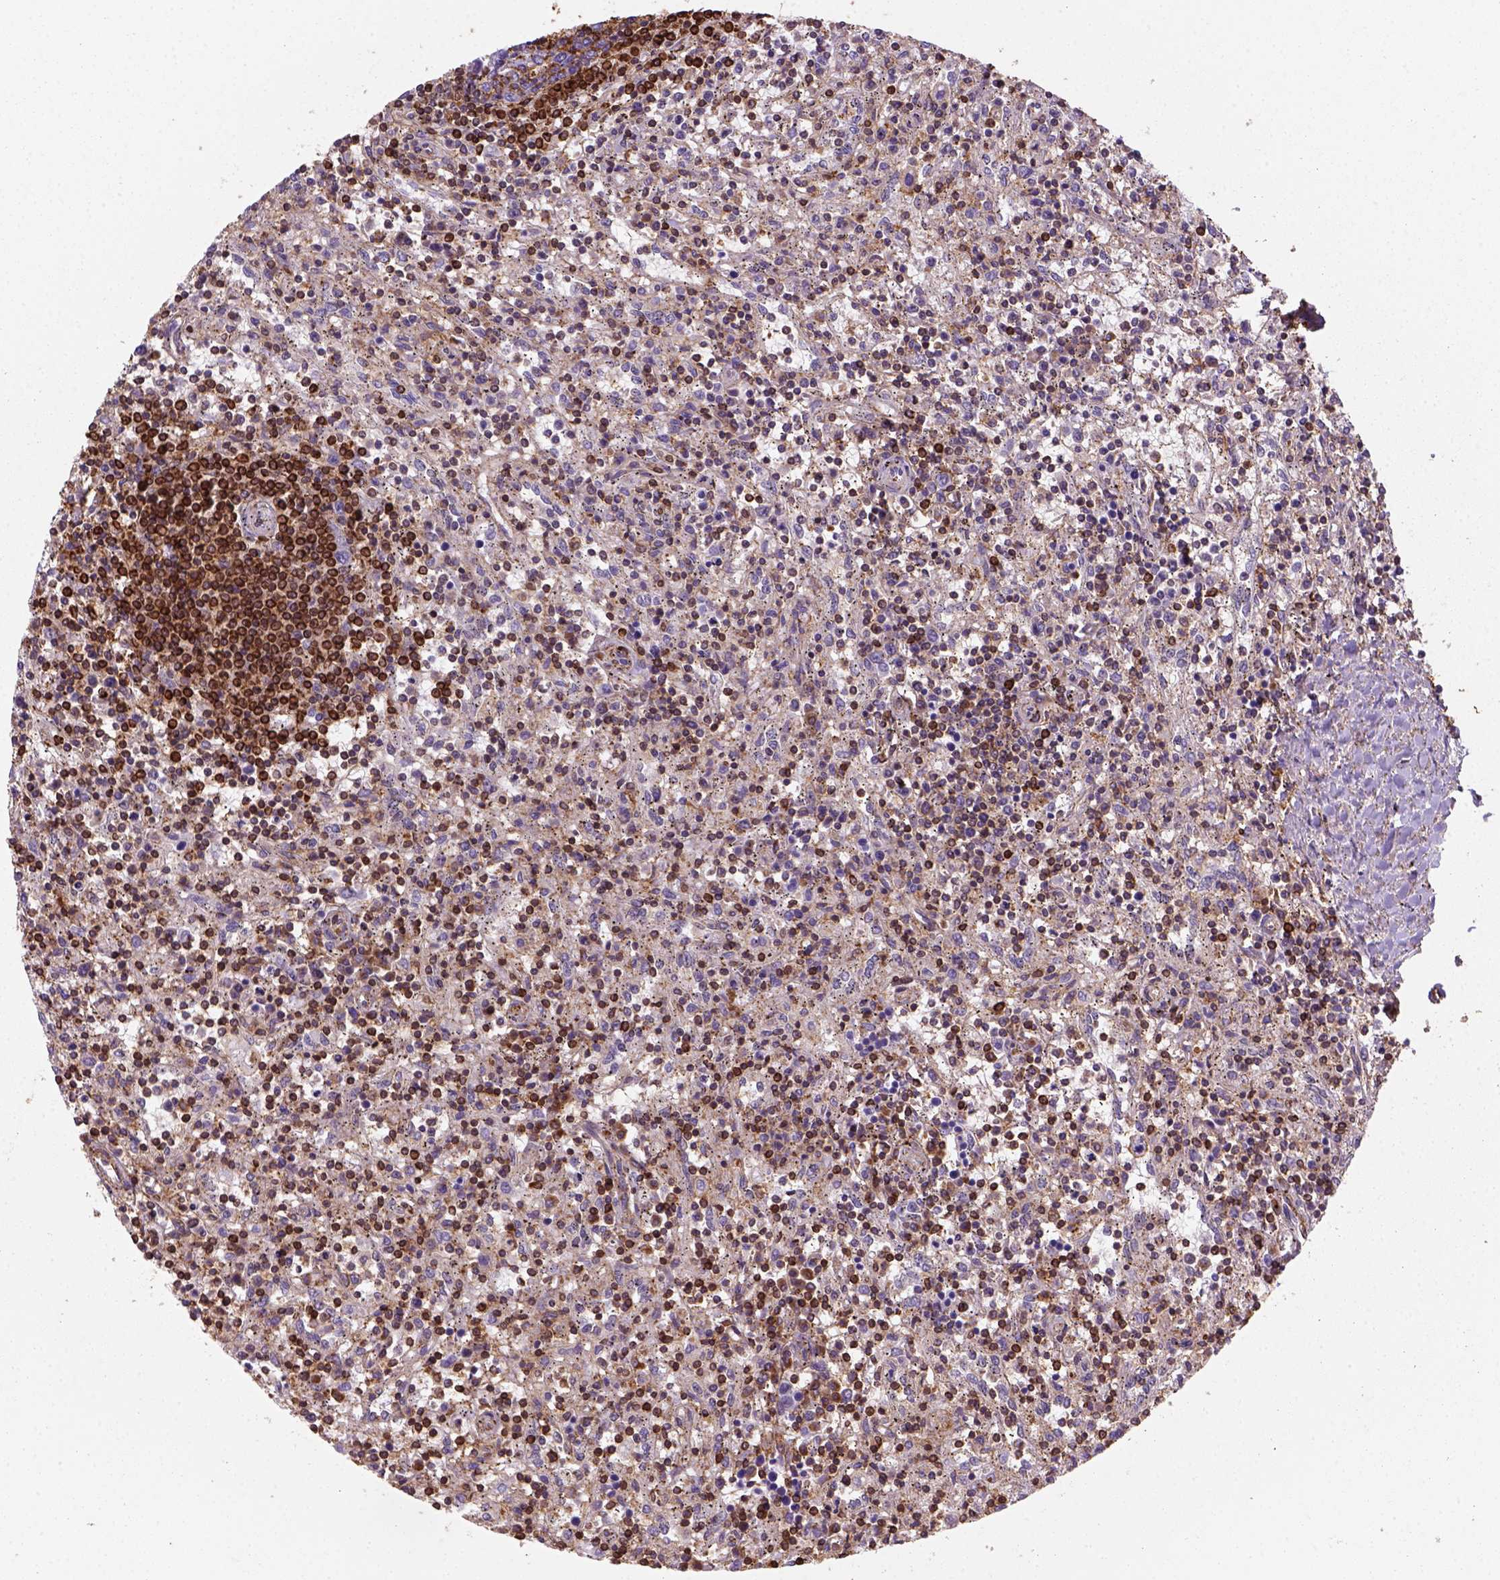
{"staining": {"intensity": "strong", "quantity": "25%-75%", "location": "cytoplasmic/membranous"}, "tissue": "lymphoma", "cell_type": "Tumor cells", "image_type": "cancer", "snomed": [{"axis": "morphology", "description": "Malignant lymphoma, non-Hodgkin's type, Low grade"}, {"axis": "topography", "description": "Spleen"}], "caption": "Lymphoma stained for a protein displays strong cytoplasmic/membranous positivity in tumor cells.", "gene": "GPRC5D", "patient": {"sex": "male", "age": 62}}